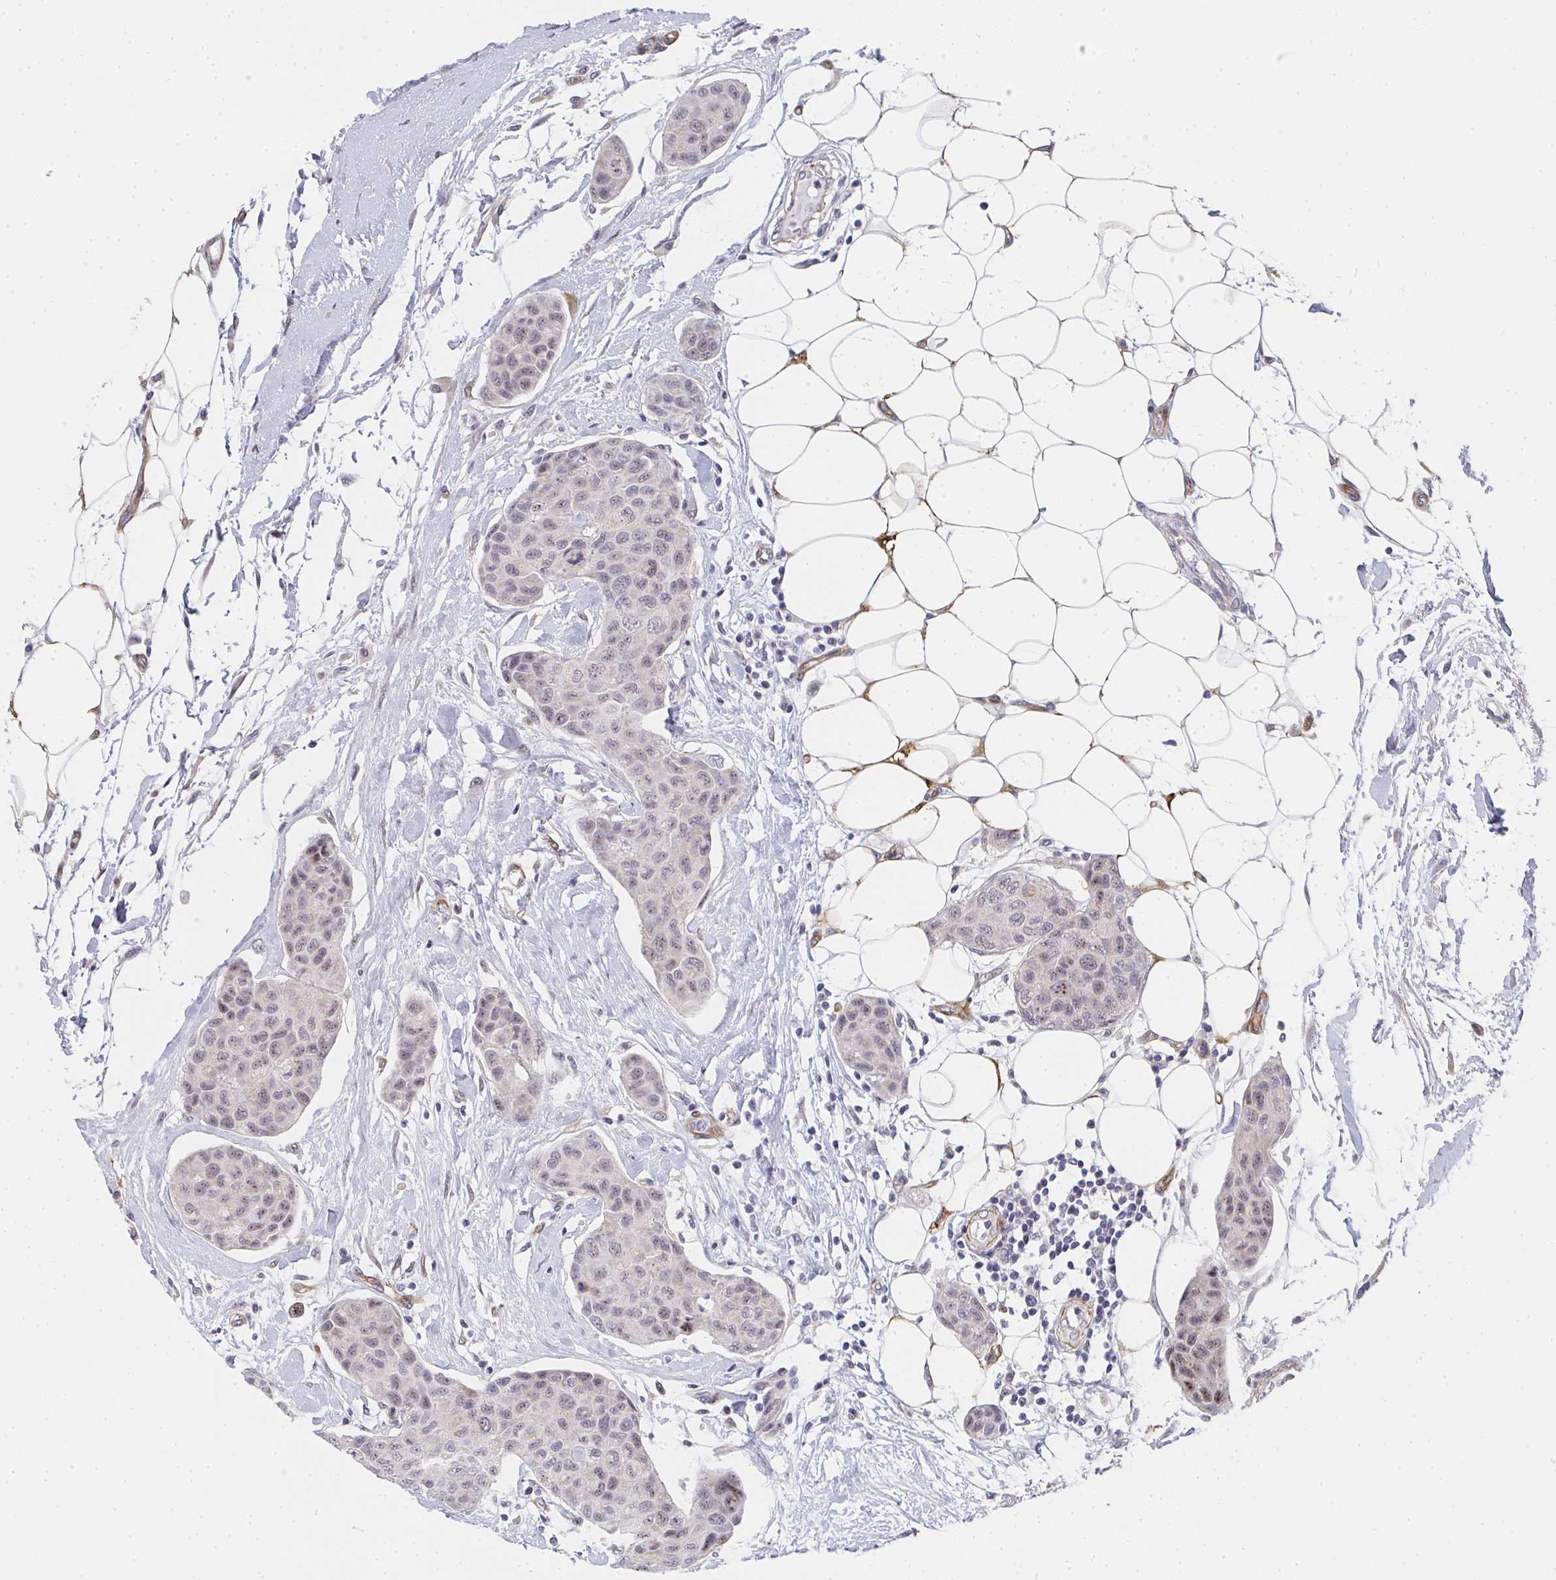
{"staining": {"intensity": "weak", "quantity": "25%-75%", "location": "nuclear"}, "tissue": "breast cancer", "cell_type": "Tumor cells", "image_type": "cancer", "snomed": [{"axis": "morphology", "description": "Duct carcinoma"}, {"axis": "topography", "description": "Breast"}, {"axis": "topography", "description": "Lymph node"}], "caption": "Breast invasive ductal carcinoma stained with a brown dye reveals weak nuclear positive positivity in approximately 25%-75% of tumor cells.", "gene": "ZIC3", "patient": {"sex": "female", "age": 80}}